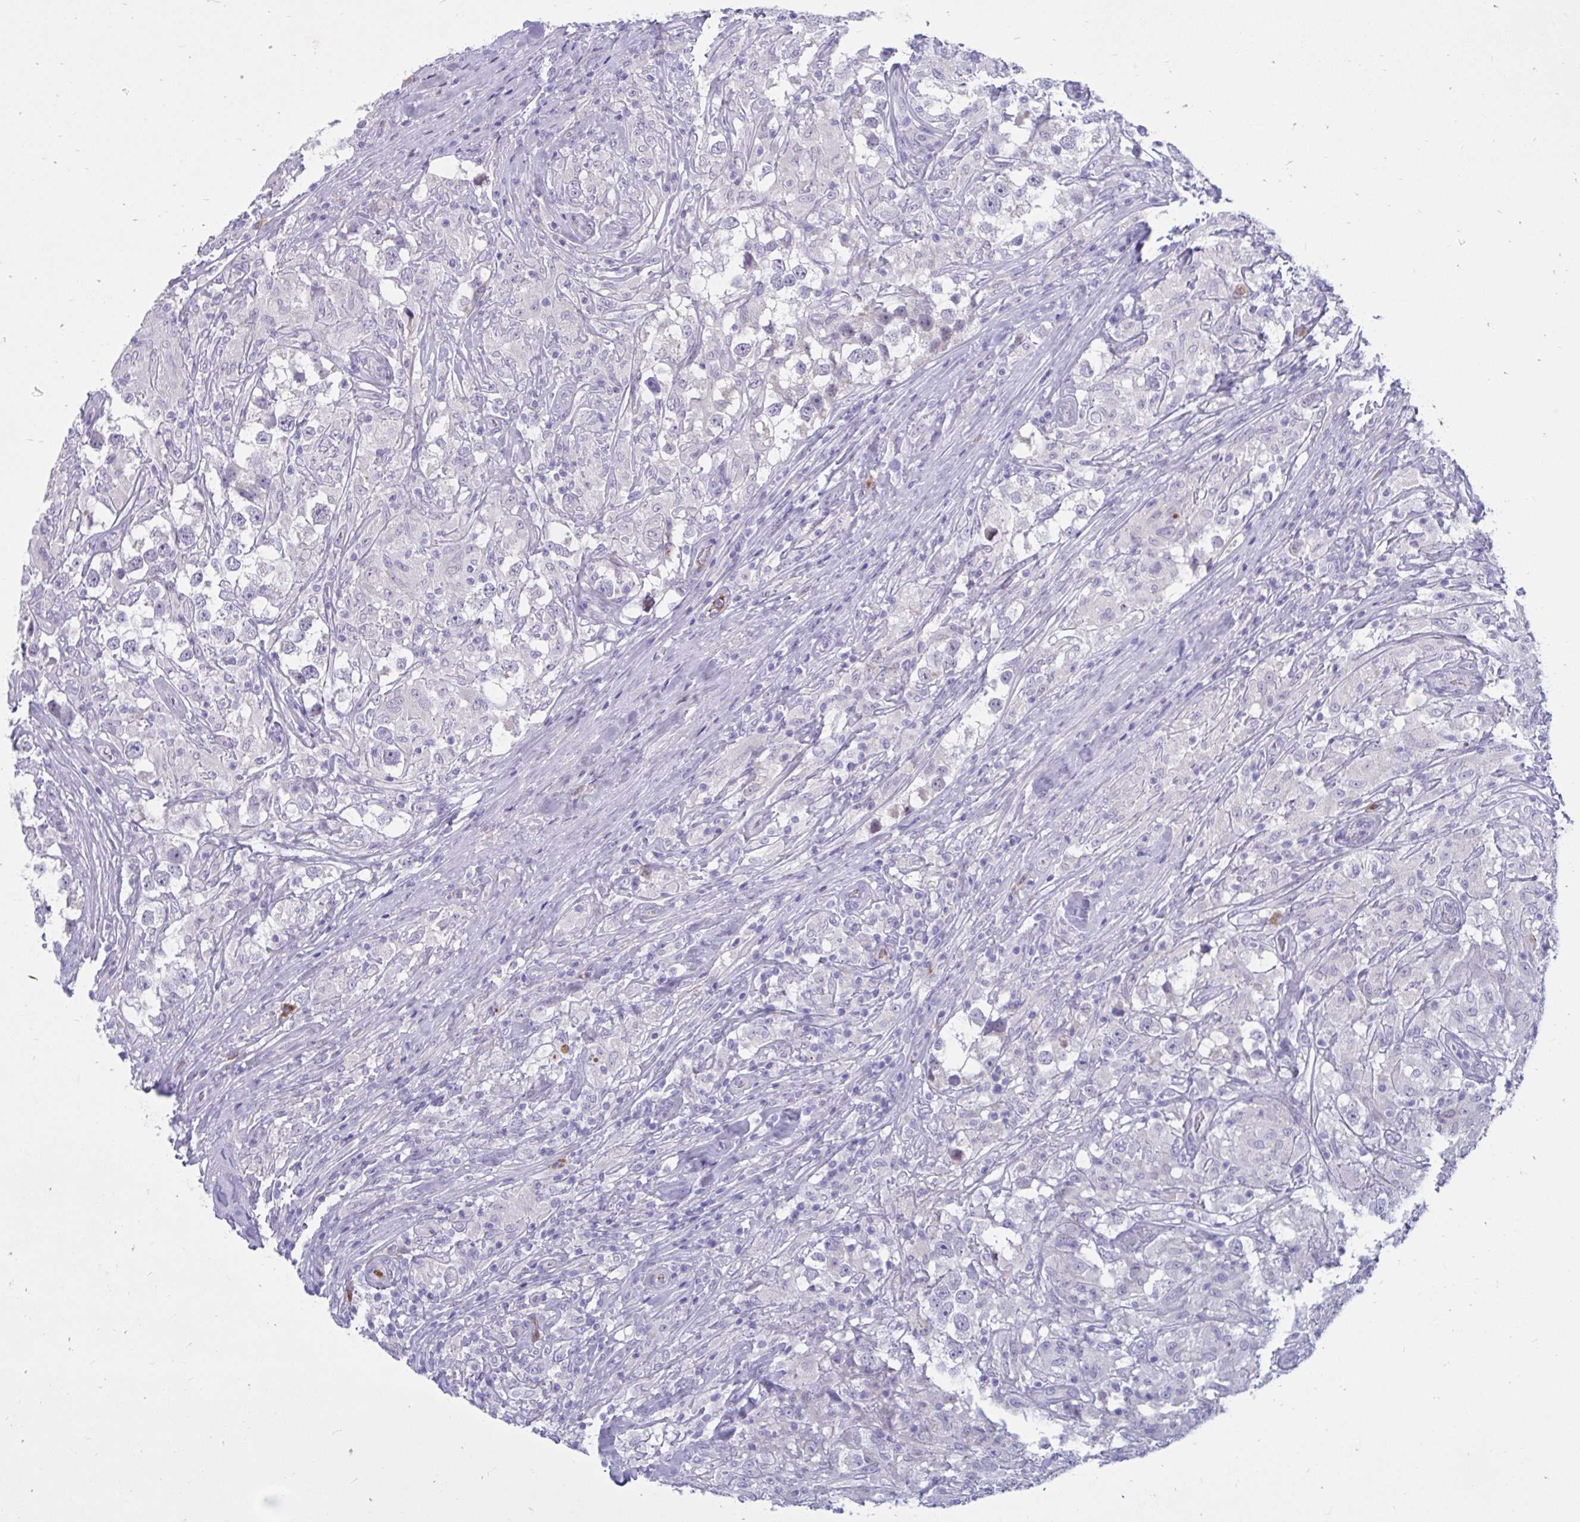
{"staining": {"intensity": "negative", "quantity": "none", "location": "none"}, "tissue": "testis cancer", "cell_type": "Tumor cells", "image_type": "cancer", "snomed": [{"axis": "morphology", "description": "Seminoma, NOS"}, {"axis": "topography", "description": "Testis"}], "caption": "A high-resolution histopathology image shows immunohistochemistry staining of testis seminoma, which shows no significant expression in tumor cells.", "gene": "FAM219B", "patient": {"sex": "male", "age": 46}}